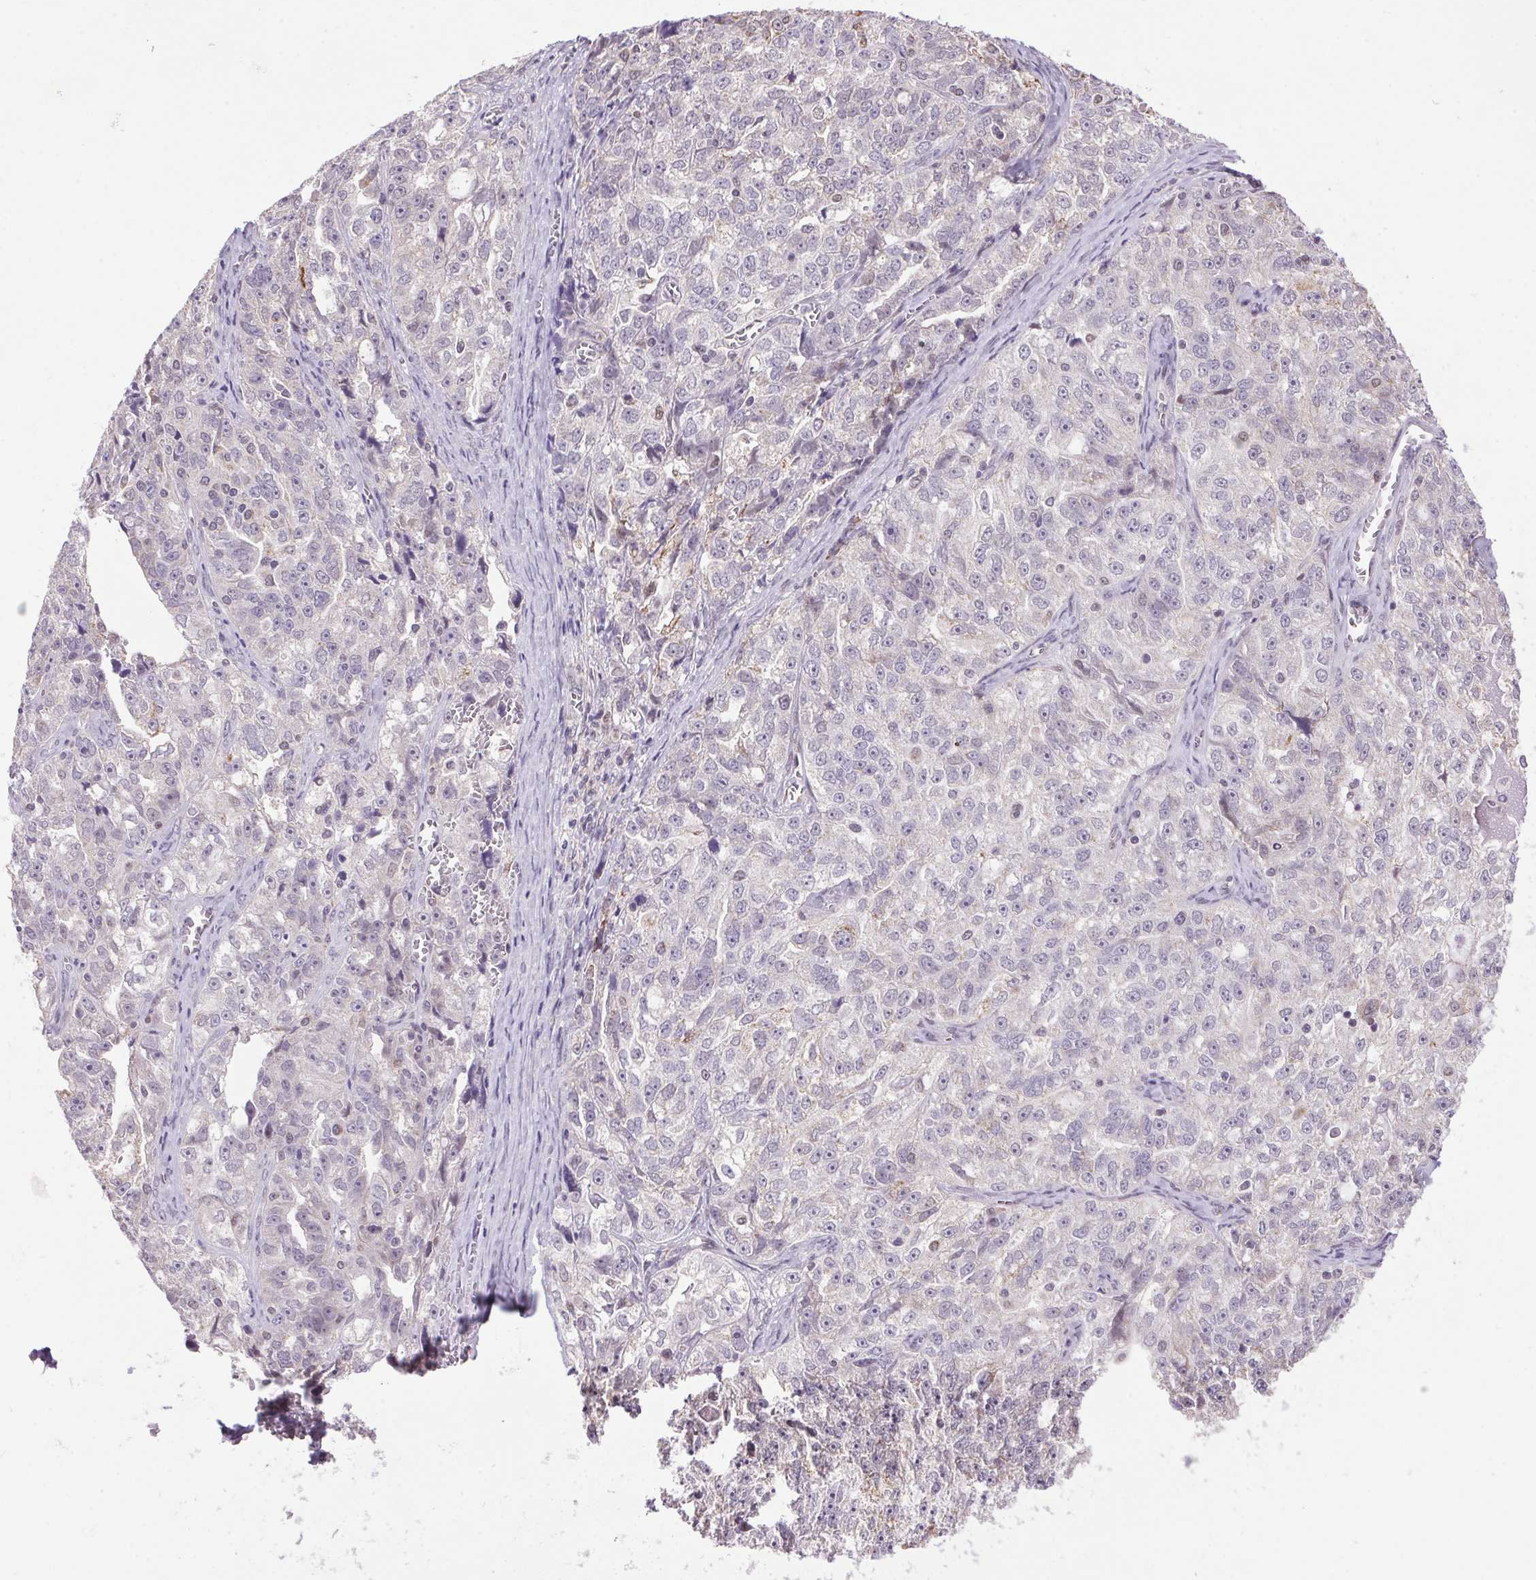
{"staining": {"intensity": "negative", "quantity": "none", "location": "none"}, "tissue": "ovarian cancer", "cell_type": "Tumor cells", "image_type": "cancer", "snomed": [{"axis": "morphology", "description": "Cystadenocarcinoma, serous, NOS"}, {"axis": "topography", "description": "Ovary"}], "caption": "IHC of ovarian serous cystadenocarcinoma displays no expression in tumor cells.", "gene": "AKR1E2", "patient": {"sex": "female", "age": 51}}